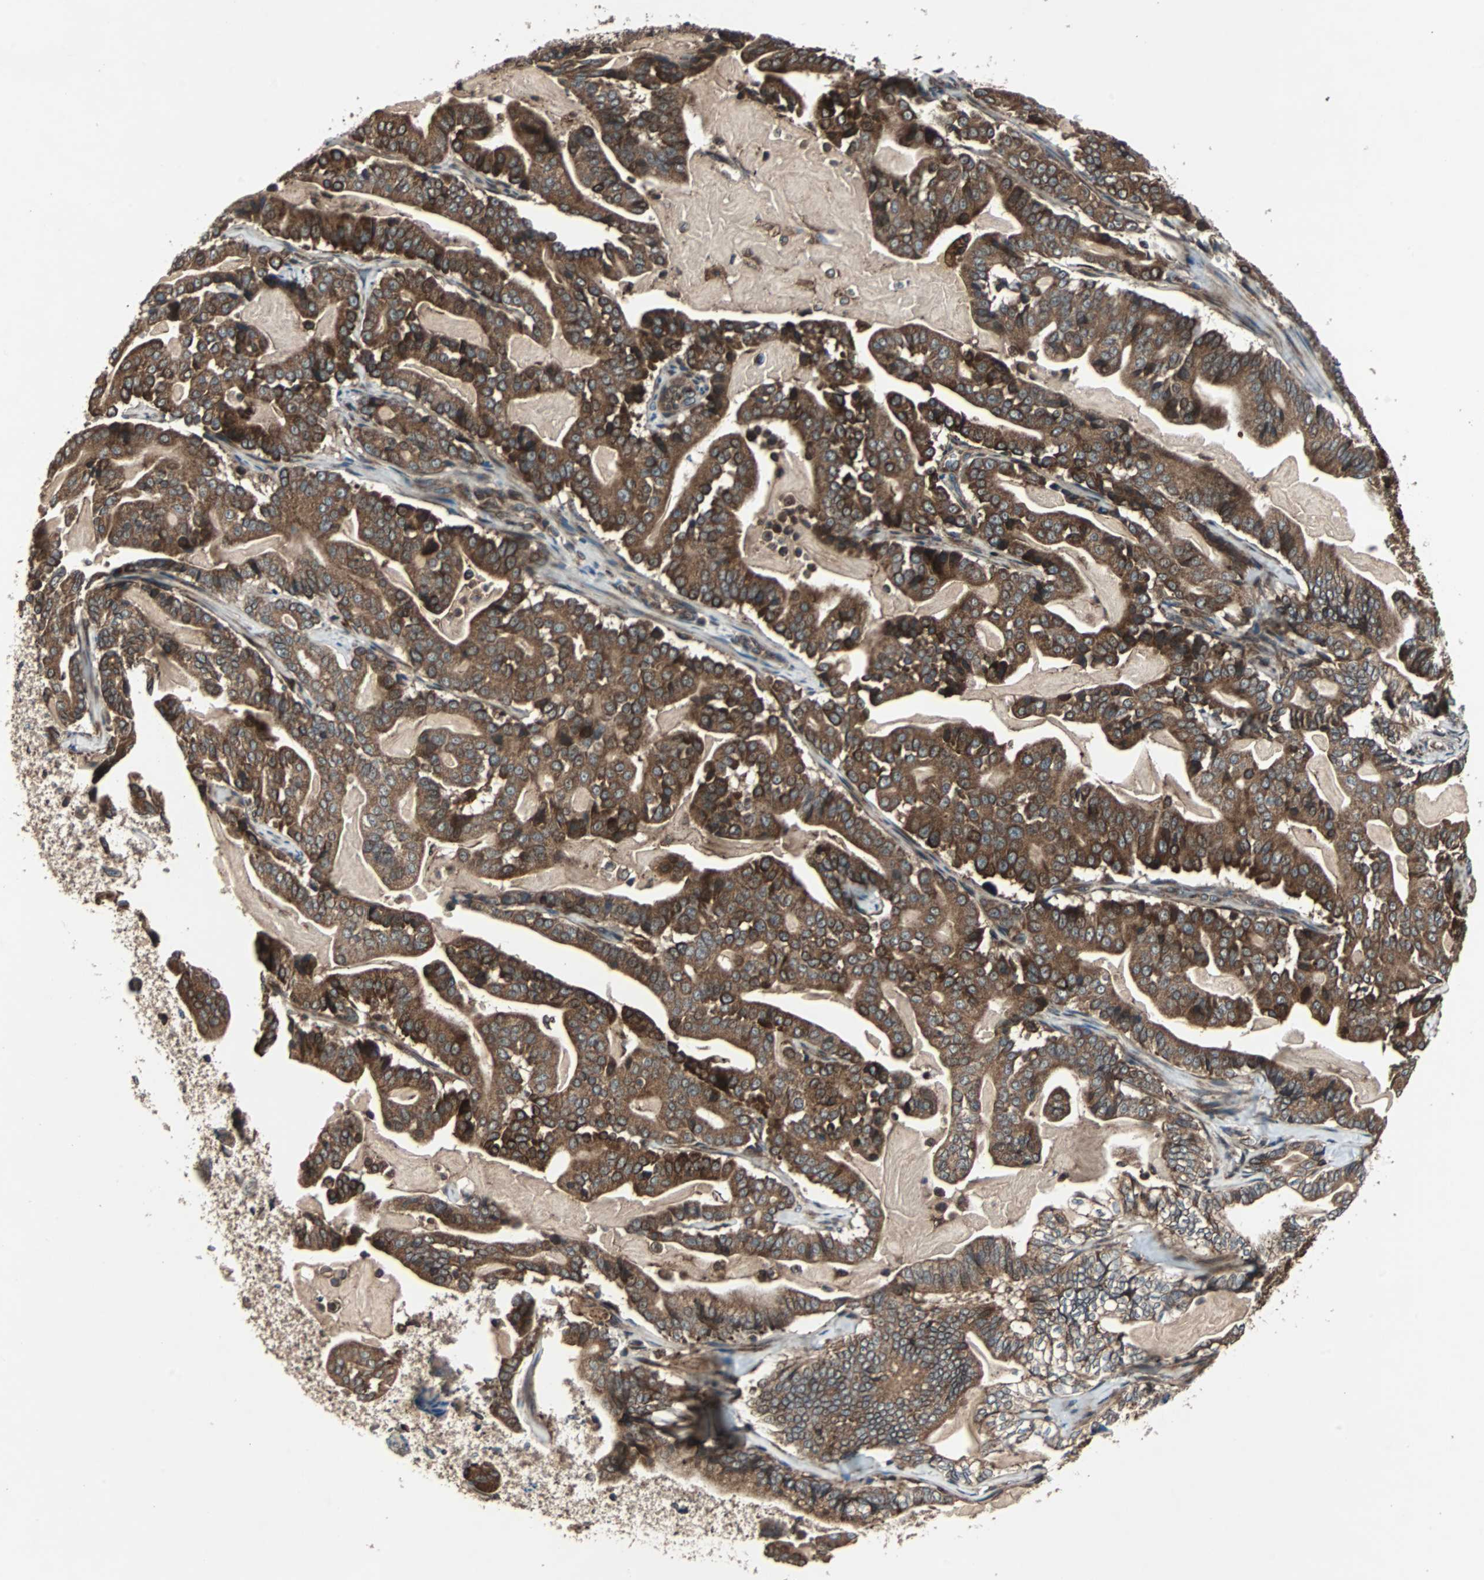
{"staining": {"intensity": "strong", "quantity": ">75%", "location": "cytoplasmic/membranous"}, "tissue": "pancreatic cancer", "cell_type": "Tumor cells", "image_type": "cancer", "snomed": [{"axis": "morphology", "description": "Adenocarcinoma, NOS"}, {"axis": "topography", "description": "Pancreas"}], "caption": "Strong cytoplasmic/membranous staining for a protein is identified in about >75% of tumor cells of pancreatic adenocarcinoma using immunohistochemistry.", "gene": "RAB7A", "patient": {"sex": "male", "age": 63}}